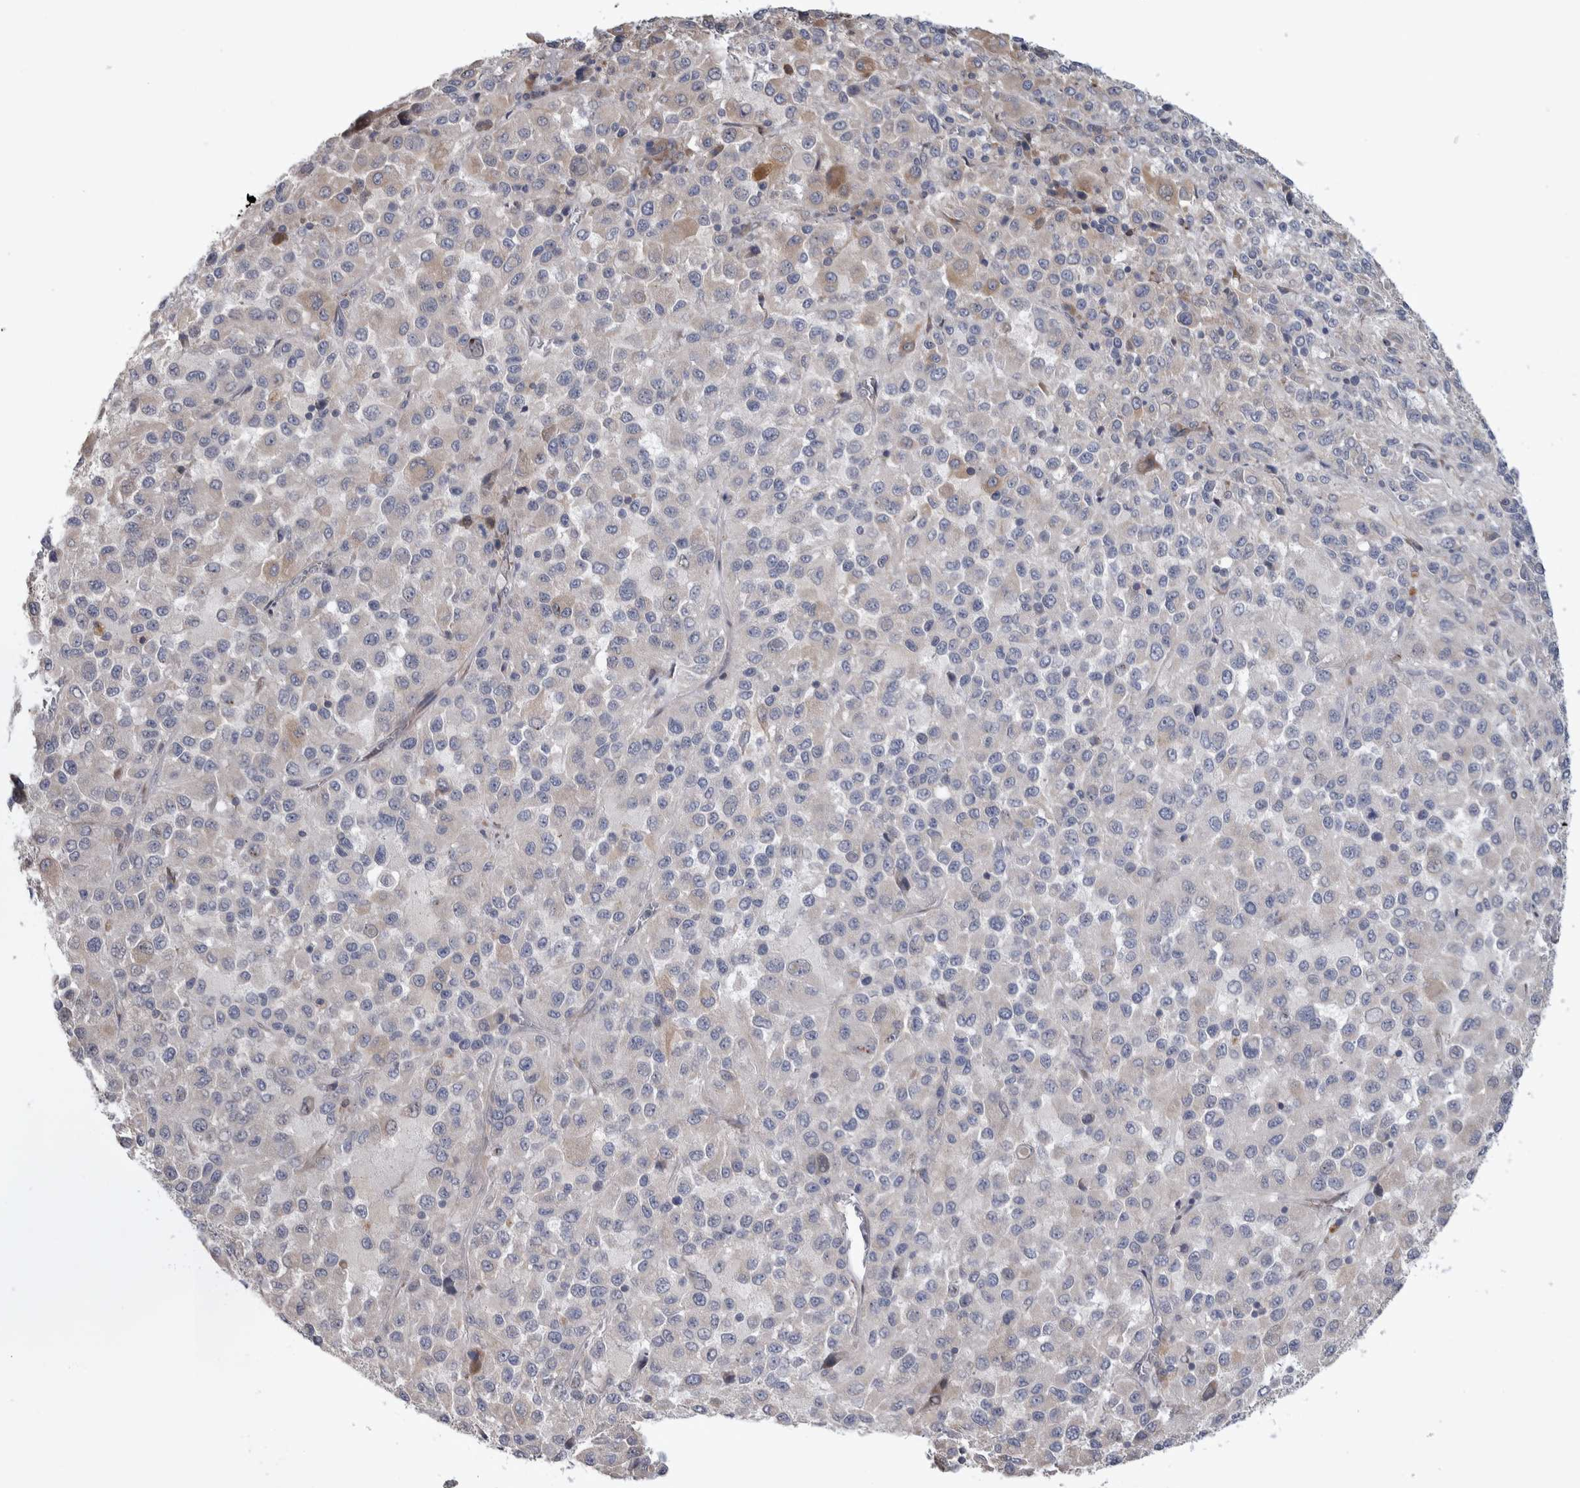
{"staining": {"intensity": "negative", "quantity": "none", "location": "none"}, "tissue": "melanoma", "cell_type": "Tumor cells", "image_type": "cancer", "snomed": [{"axis": "morphology", "description": "Malignant melanoma, Metastatic site"}, {"axis": "topography", "description": "Lung"}], "caption": "This is an immunohistochemistry (IHC) photomicrograph of malignant melanoma (metastatic site). There is no expression in tumor cells.", "gene": "IBTK", "patient": {"sex": "male", "age": 64}}